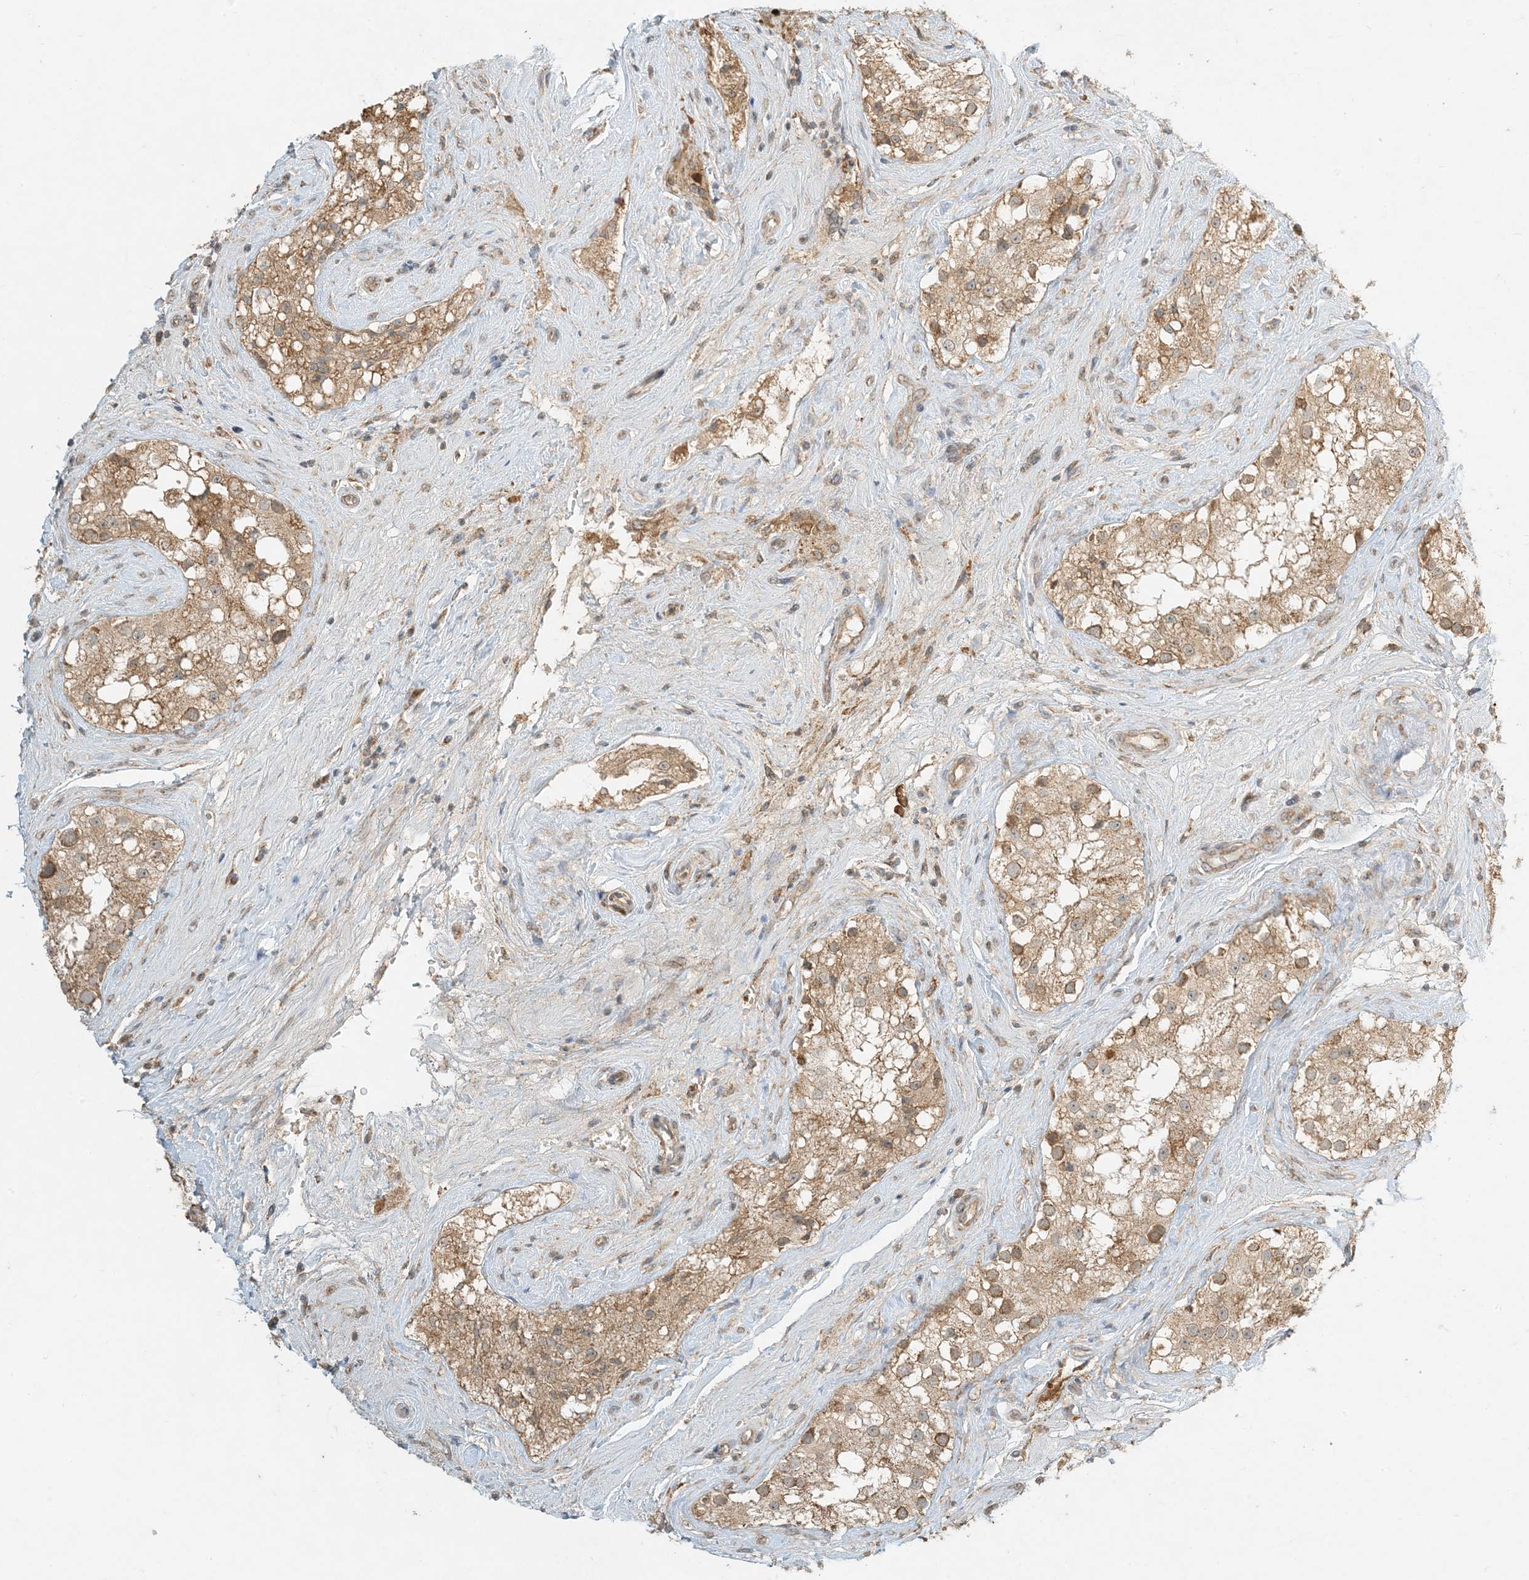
{"staining": {"intensity": "moderate", "quantity": ">75%", "location": "cytoplasmic/membranous"}, "tissue": "testis", "cell_type": "Cells in seminiferous ducts", "image_type": "normal", "snomed": [{"axis": "morphology", "description": "Normal tissue, NOS"}, {"axis": "topography", "description": "Testis"}], "caption": "A histopathology image showing moderate cytoplasmic/membranous expression in approximately >75% of cells in seminiferous ducts in benign testis, as visualized by brown immunohistochemical staining.", "gene": "MCOLN1", "patient": {"sex": "male", "age": 84}}